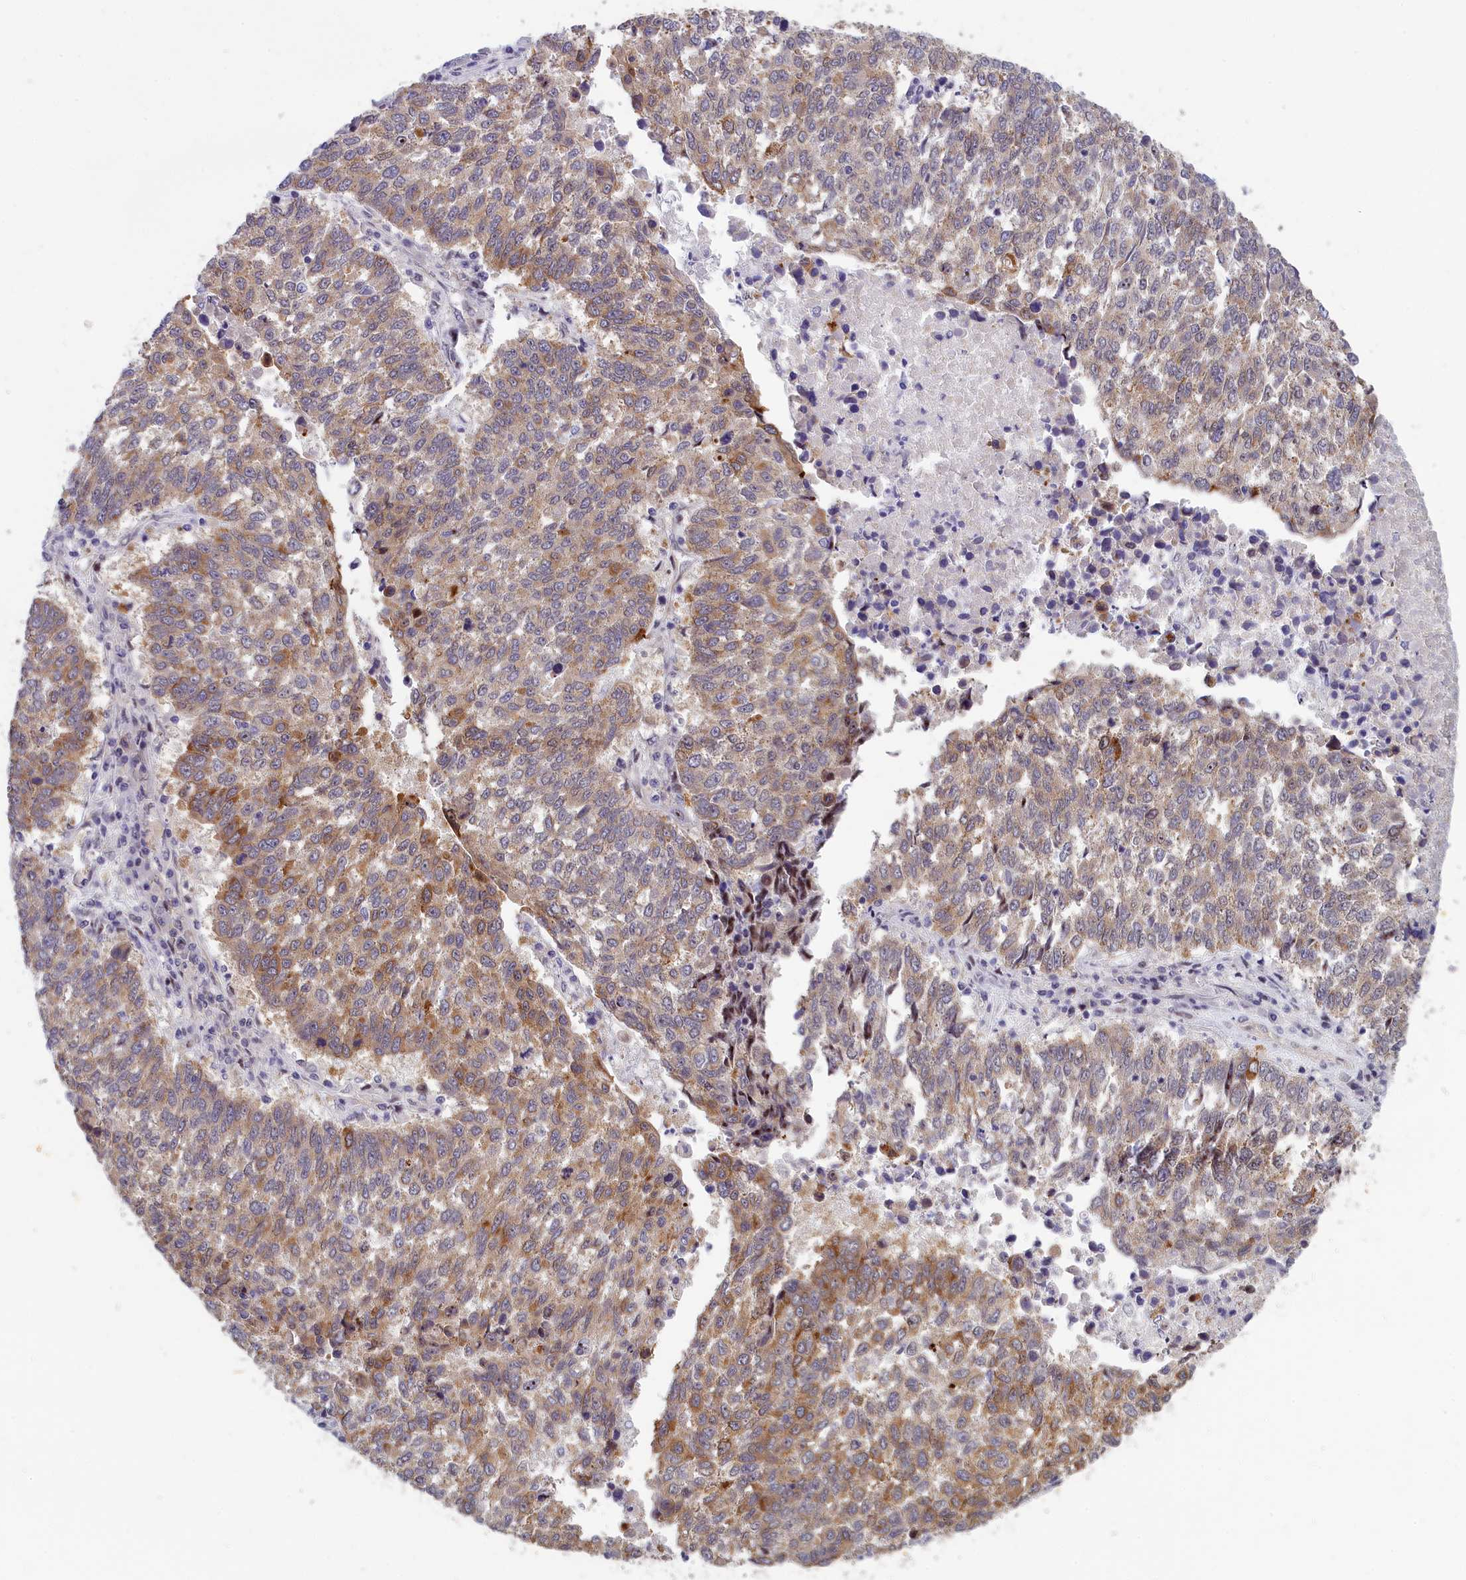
{"staining": {"intensity": "moderate", "quantity": "25%-75%", "location": "cytoplasmic/membranous"}, "tissue": "lung cancer", "cell_type": "Tumor cells", "image_type": "cancer", "snomed": [{"axis": "morphology", "description": "Squamous cell carcinoma, NOS"}, {"axis": "topography", "description": "Lung"}], "caption": "Moderate cytoplasmic/membranous positivity for a protein is seen in about 25%-75% of tumor cells of lung cancer using immunohistochemistry.", "gene": "ANKRD34B", "patient": {"sex": "male", "age": 73}}